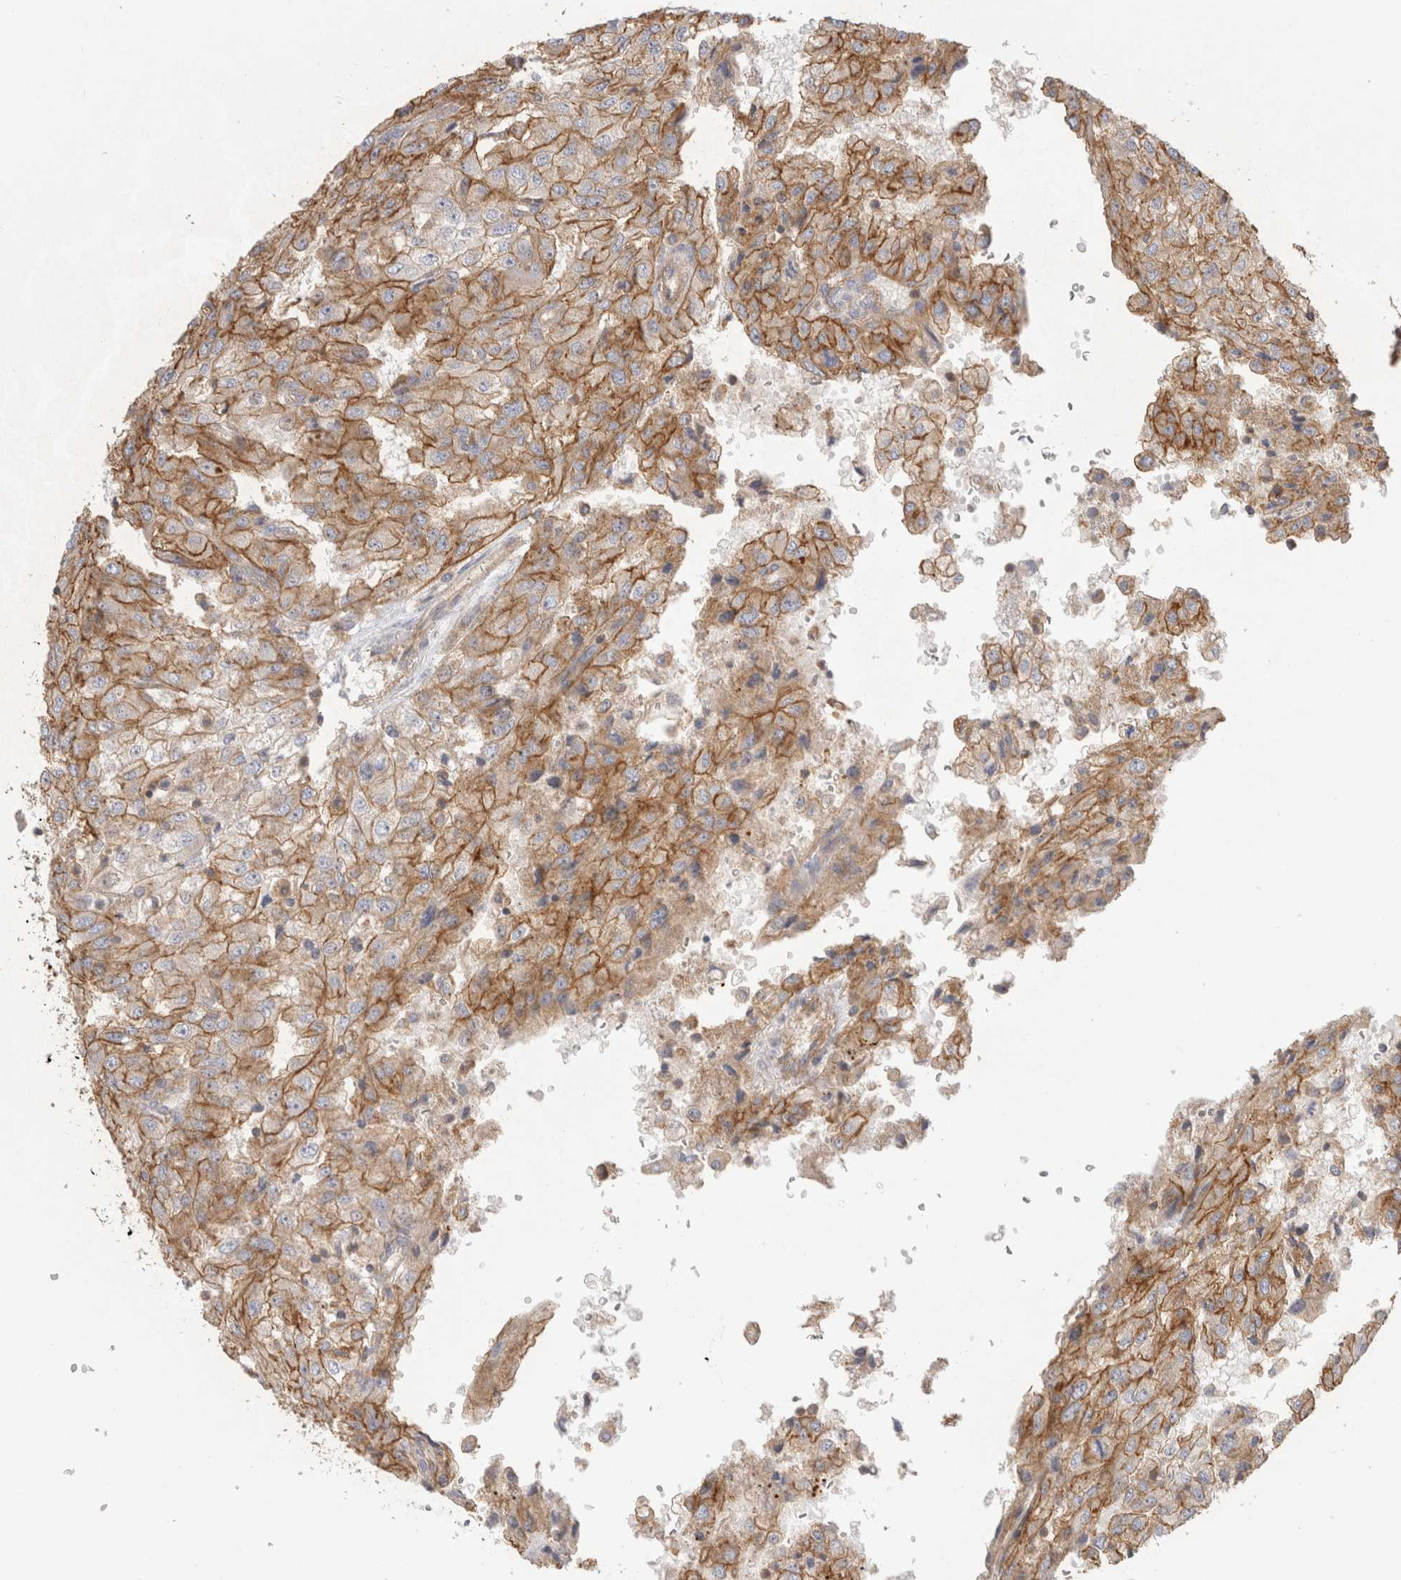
{"staining": {"intensity": "moderate", "quantity": ">75%", "location": "cytoplasmic/membranous"}, "tissue": "renal cancer", "cell_type": "Tumor cells", "image_type": "cancer", "snomed": [{"axis": "morphology", "description": "Adenocarcinoma, NOS"}, {"axis": "topography", "description": "Kidney"}], "caption": "A high-resolution histopathology image shows immunohistochemistry (IHC) staining of renal cancer (adenocarcinoma), which displays moderate cytoplasmic/membranous staining in about >75% of tumor cells.", "gene": "CHMP6", "patient": {"sex": "female", "age": 54}}